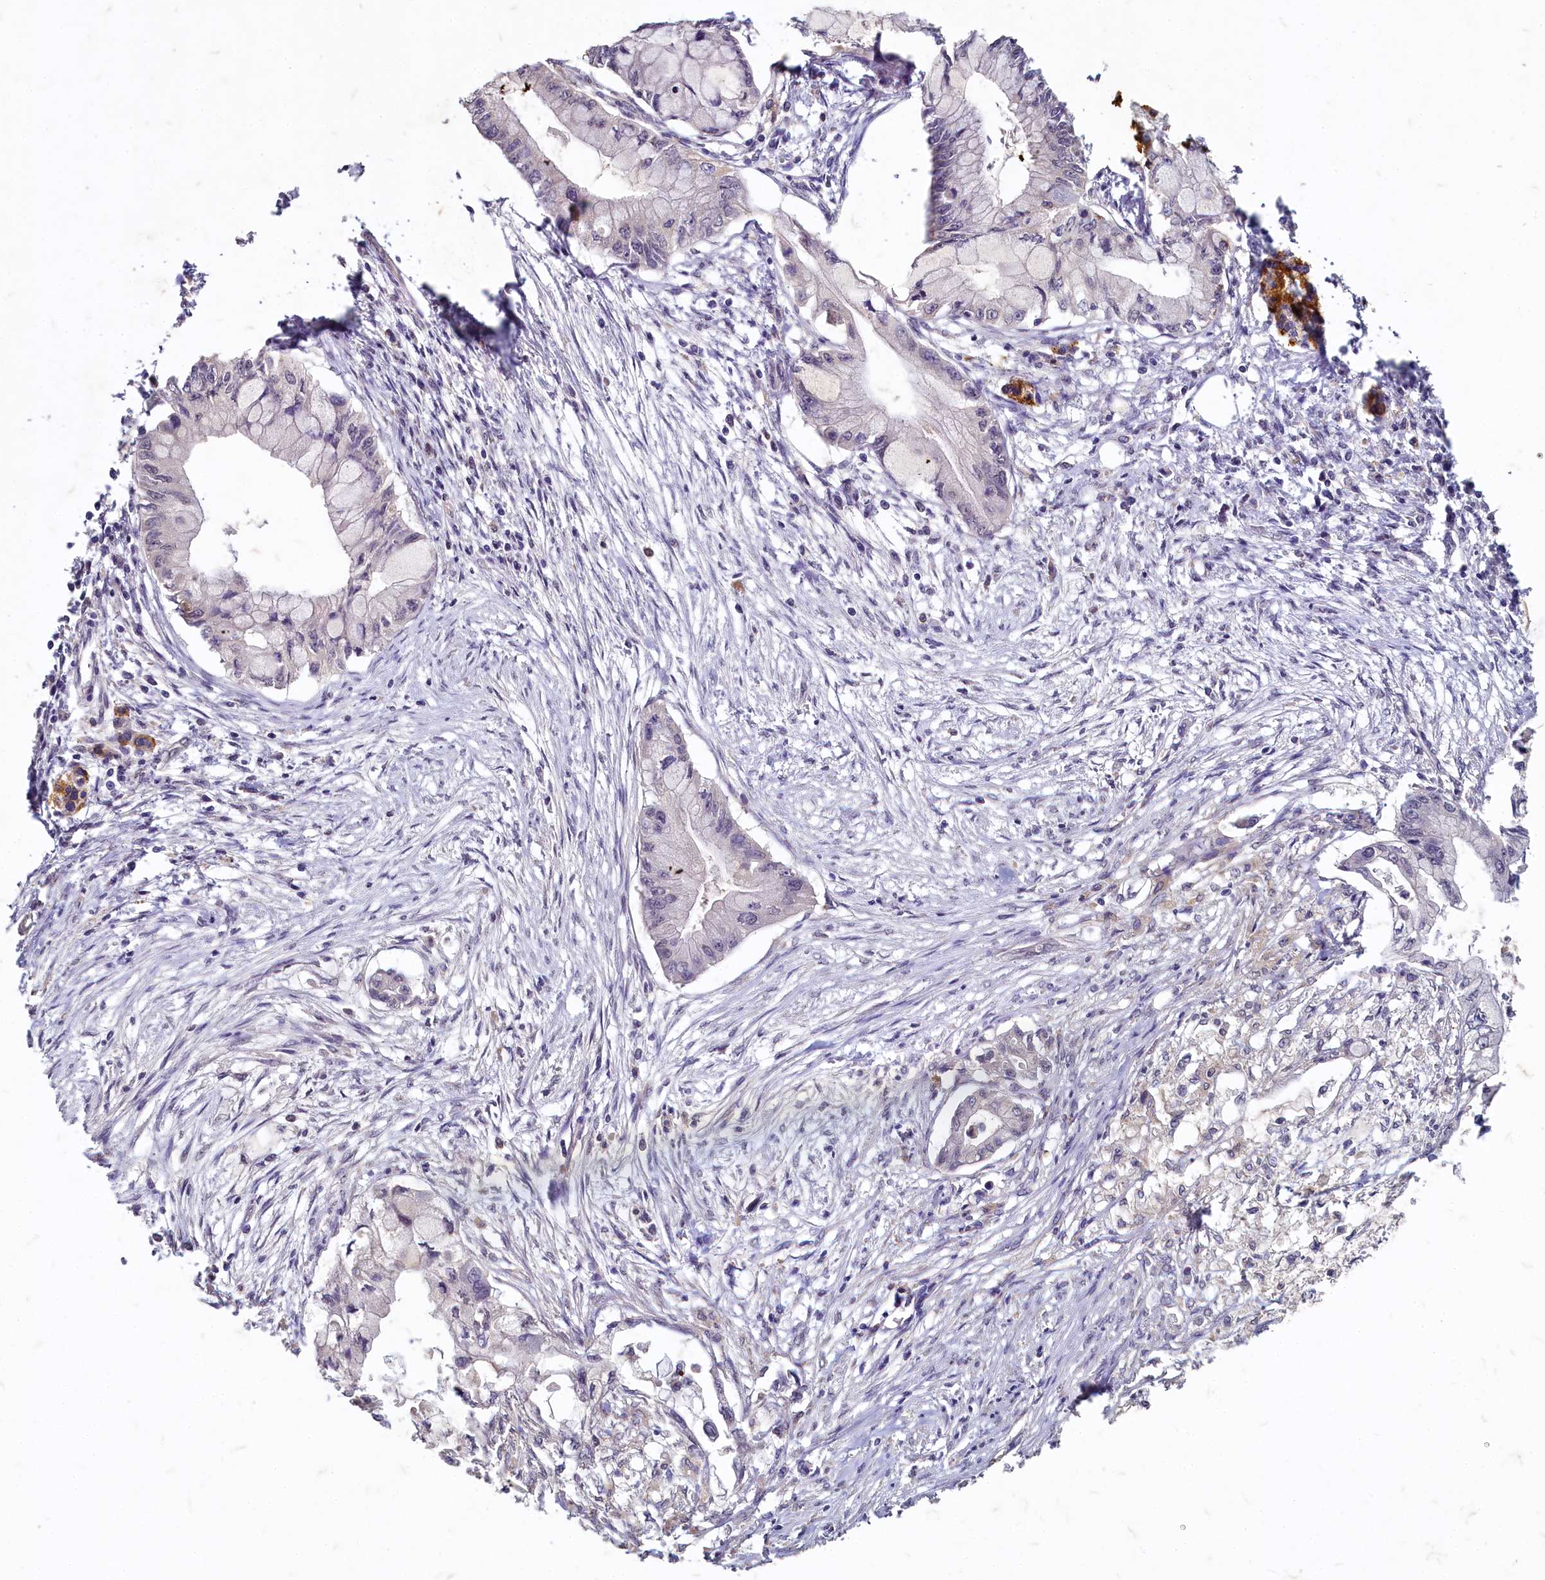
{"staining": {"intensity": "negative", "quantity": "none", "location": "none"}, "tissue": "pancreatic cancer", "cell_type": "Tumor cells", "image_type": "cancer", "snomed": [{"axis": "morphology", "description": "Adenocarcinoma, NOS"}, {"axis": "topography", "description": "Pancreas"}], "caption": "A photomicrograph of human pancreatic adenocarcinoma is negative for staining in tumor cells.", "gene": "HERC3", "patient": {"sex": "male", "age": 48}}